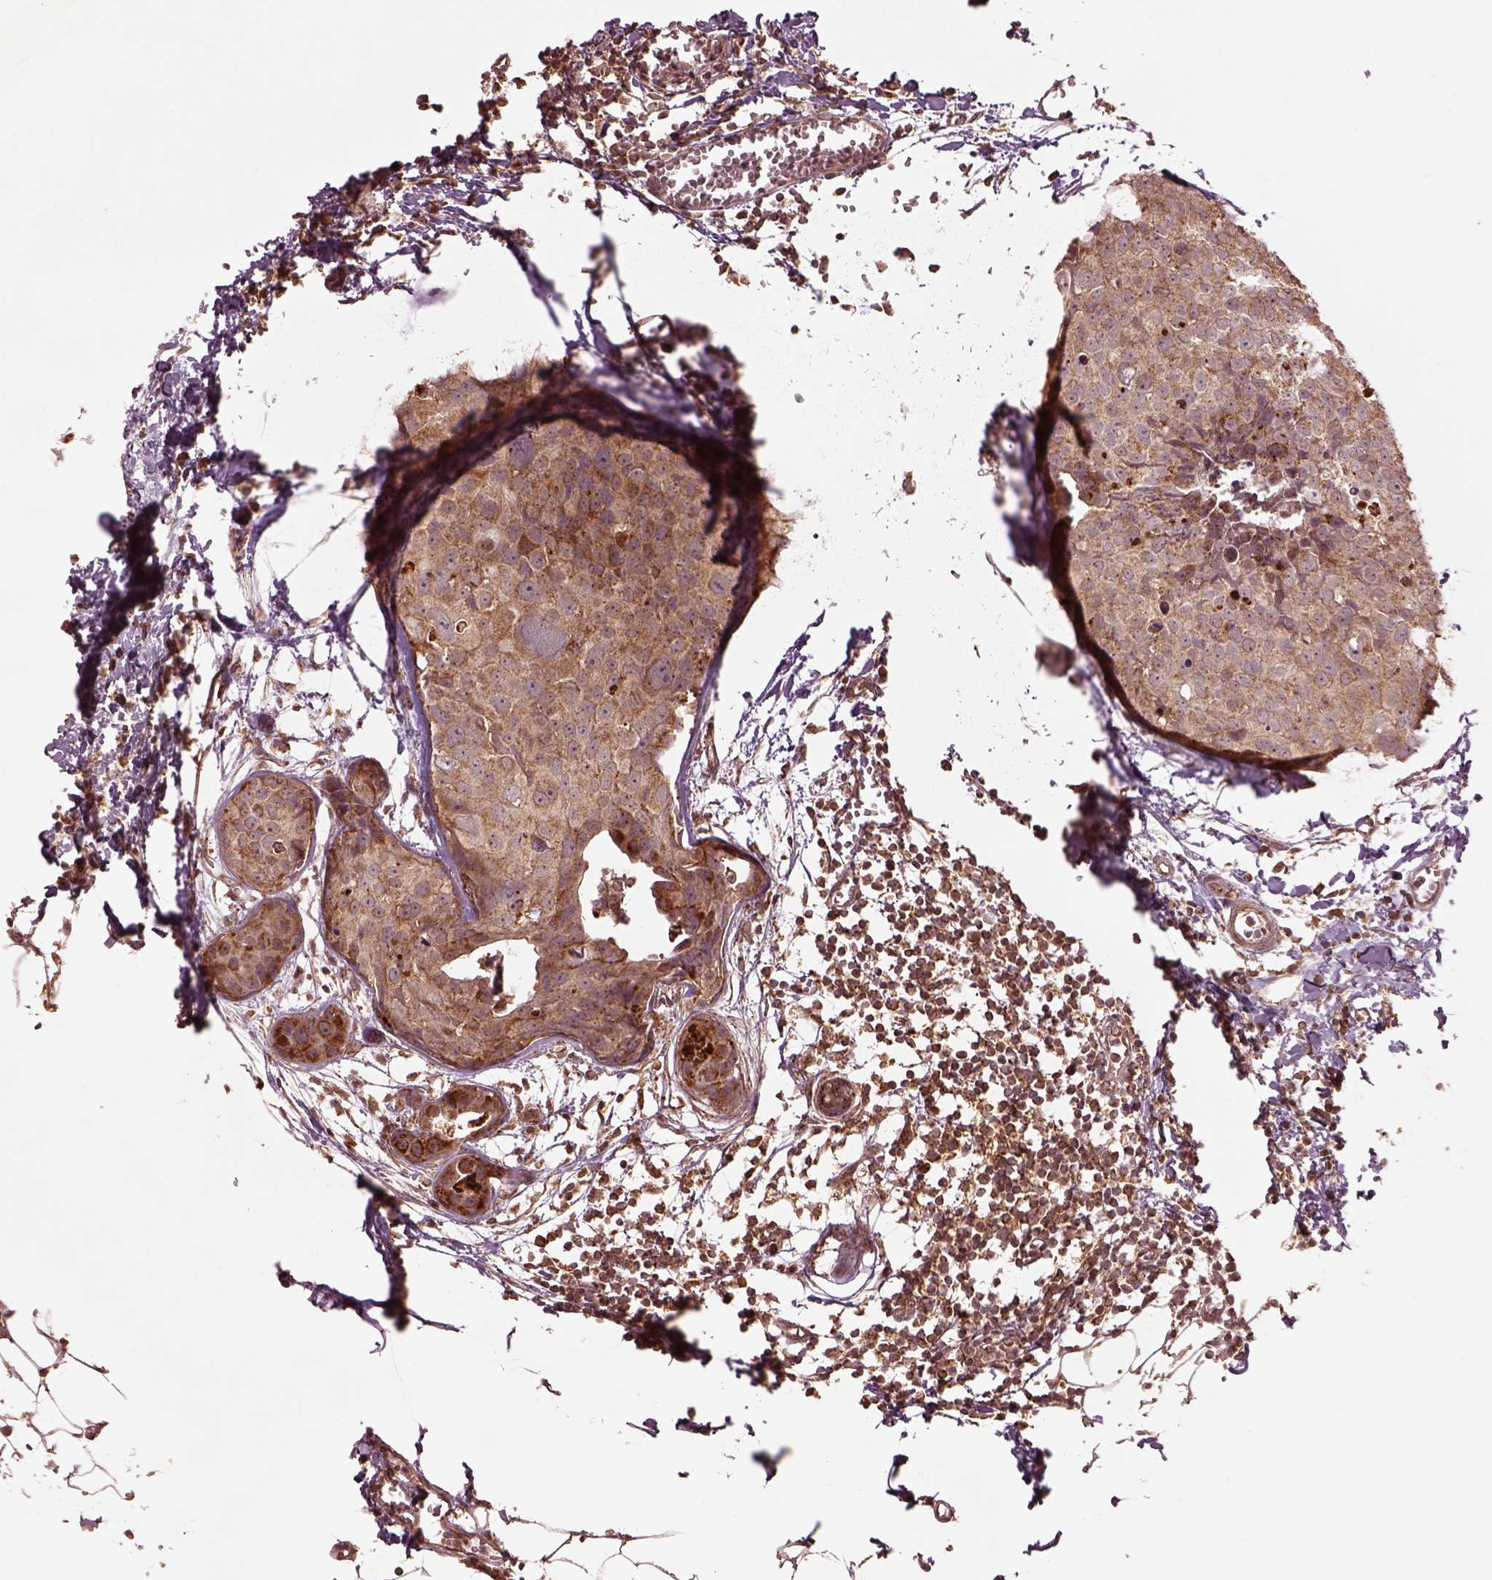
{"staining": {"intensity": "moderate", "quantity": ">75%", "location": "cytoplasmic/membranous"}, "tissue": "breast cancer", "cell_type": "Tumor cells", "image_type": "cancer", "snomed": [{"axis": "morphology", "description": "Duct carcinoma"}, {"axis": "topography", "description": "Breast"}], "caption": "Immunohistochemical staining of human breast cancer (intraductal carcinoma) demonstrates medium levels of moderate cytoplasmic/membranous positivity in approximately >75% of tumor cells. Immunohistochemistry stains the protein of interest in brown and the nuclei are stained blue.", "gene": "SEL1L3", "patient": {"sex": "female", "age": 38}}